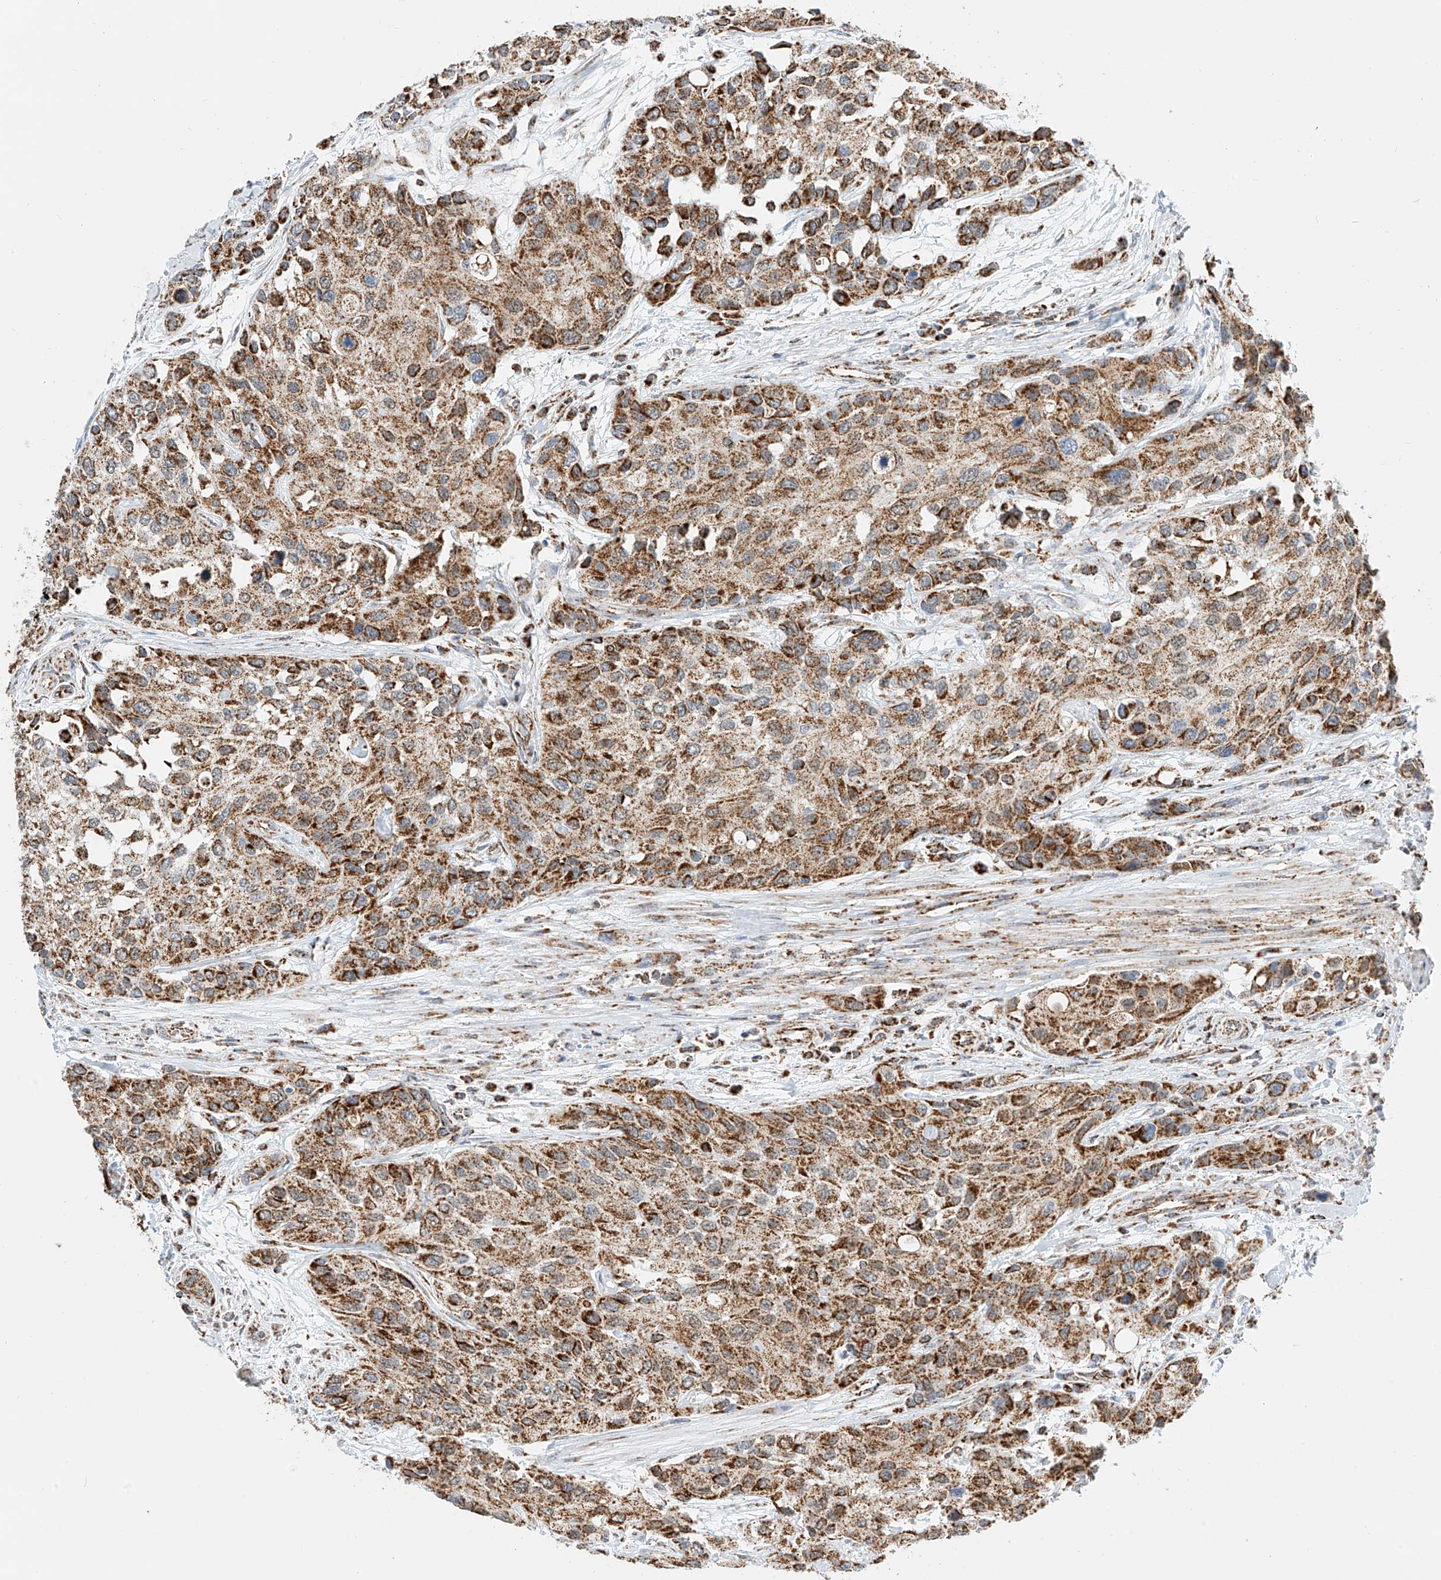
{"staining": {"intensity": "moderate", "quantity": ">75%", "location": "cytoplasmic/membranous"}, "tissue": "urothelial cancer", "cell_type": "Tumor cells", "image_type": "cancer", "snomed": [{"axis": "morphology", "description": "Normal tissue, NOS"}, {"axis": "morphology", "description": "Urothelial carcinoma, High grade"}, {"axis": "topography", "description": "Vascular tissue"}, {"axis": "topography", "description": "Urinary bladder"}], "caption": "There is medium levels of moderate cytoplasmic/membranous positivity in tumor cells of urothelial carcinoma (high-grade), as demonstrated by immunohistochemical staining (brown color).", "gene": "PPA2", "patient": {"sex": "female", "age": 56}}